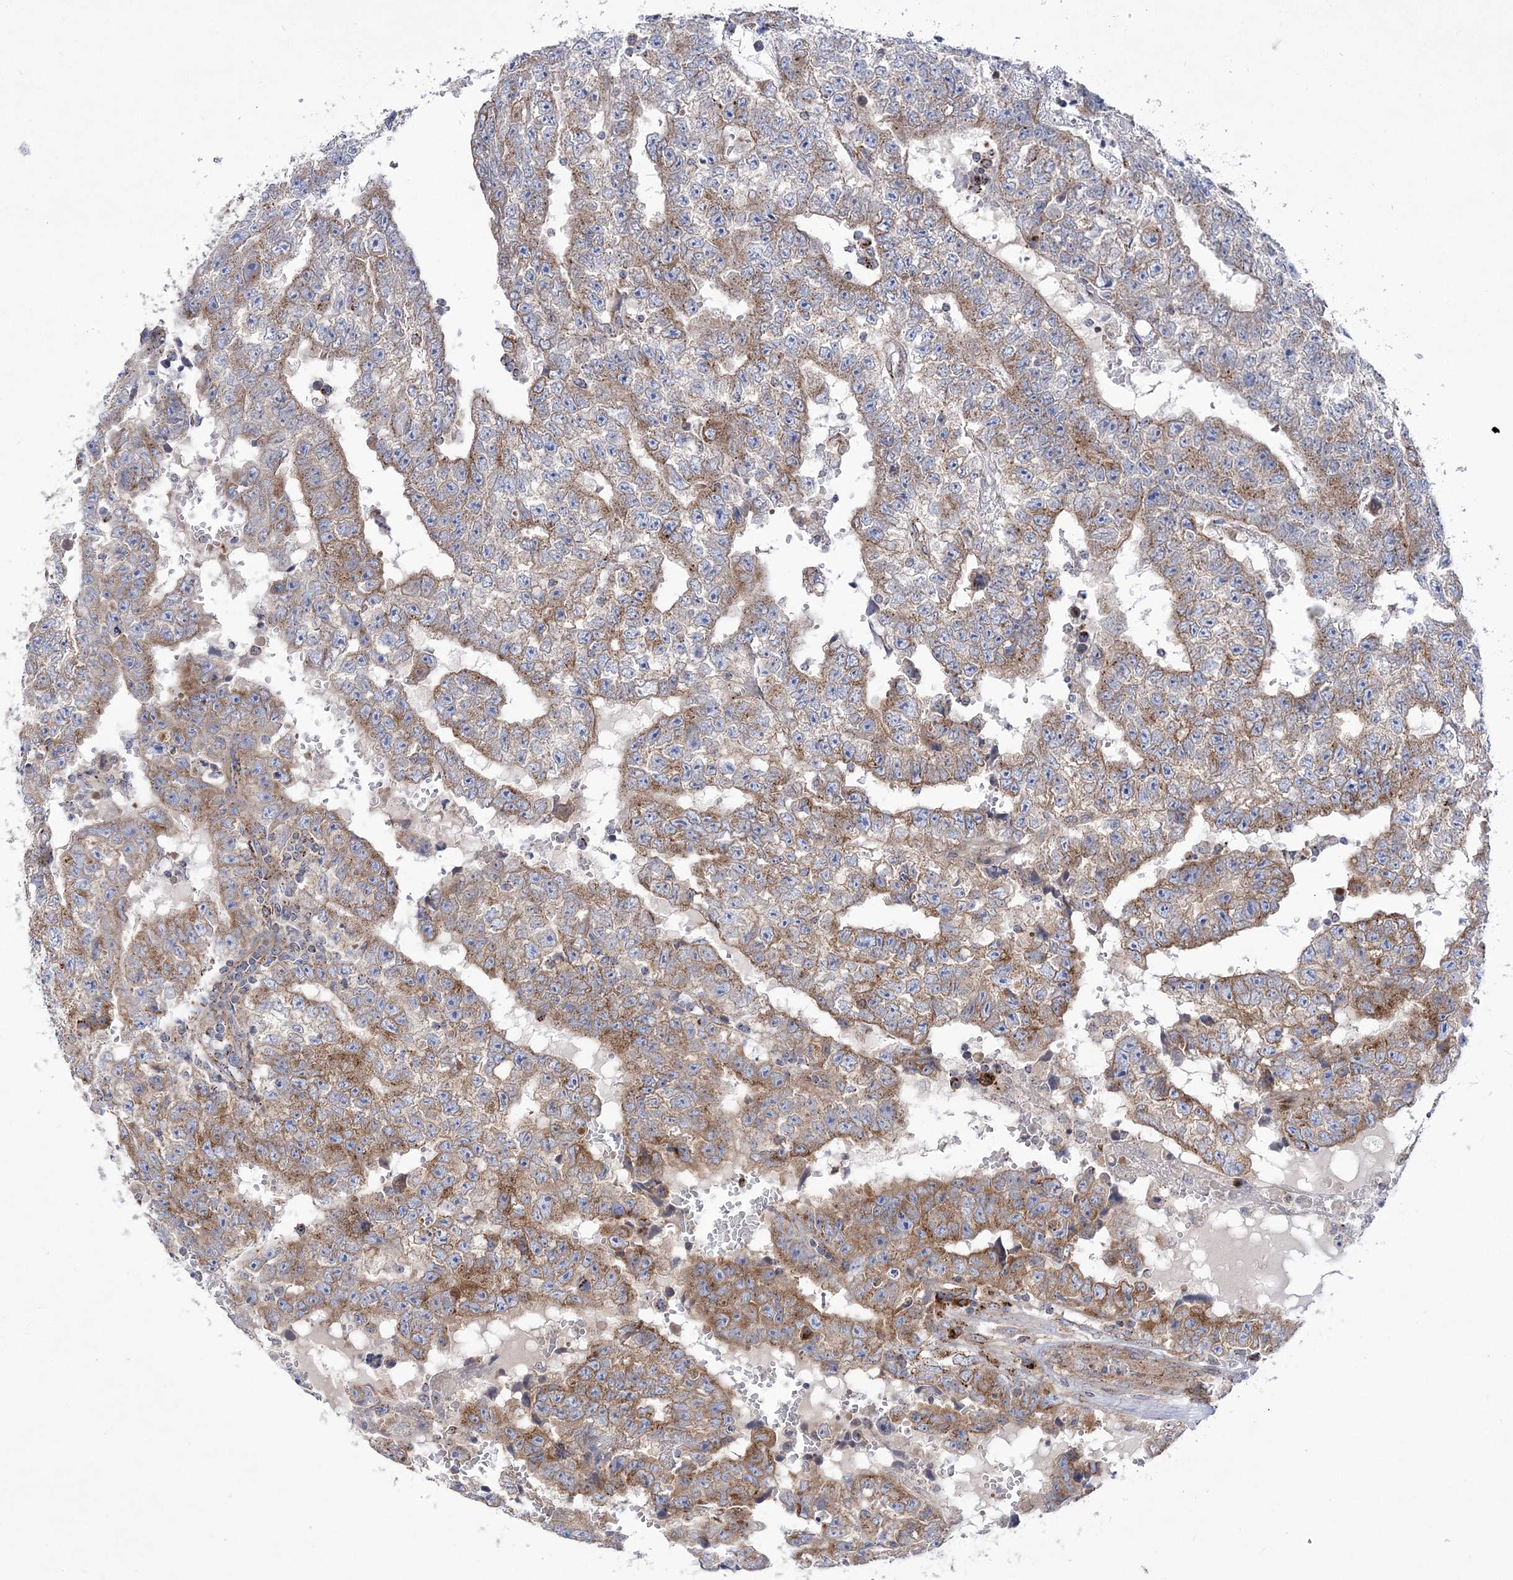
{"staining": {"intensity": "moderate", "quantity": ">75%", "location": "cytoplasmic/membranous"}, "tissue": "testis cancer", "cell_type": "Tumor cells", "image_type": "cancer", "snomed": [{"axis": "morphology", "description": "Carcinoma, Embryonal, NOS"}, {"axis": "topography", "description": "Testis"}], "caption": "This histopathology image displays IHC staining of human testis cancer (embryonal carcinoma), with medium moderate cytoplasmic/membranous expression in about >75% of tumor cells.", "gene": "COPB2", "patient": {"sex": "male", "age": 25}}